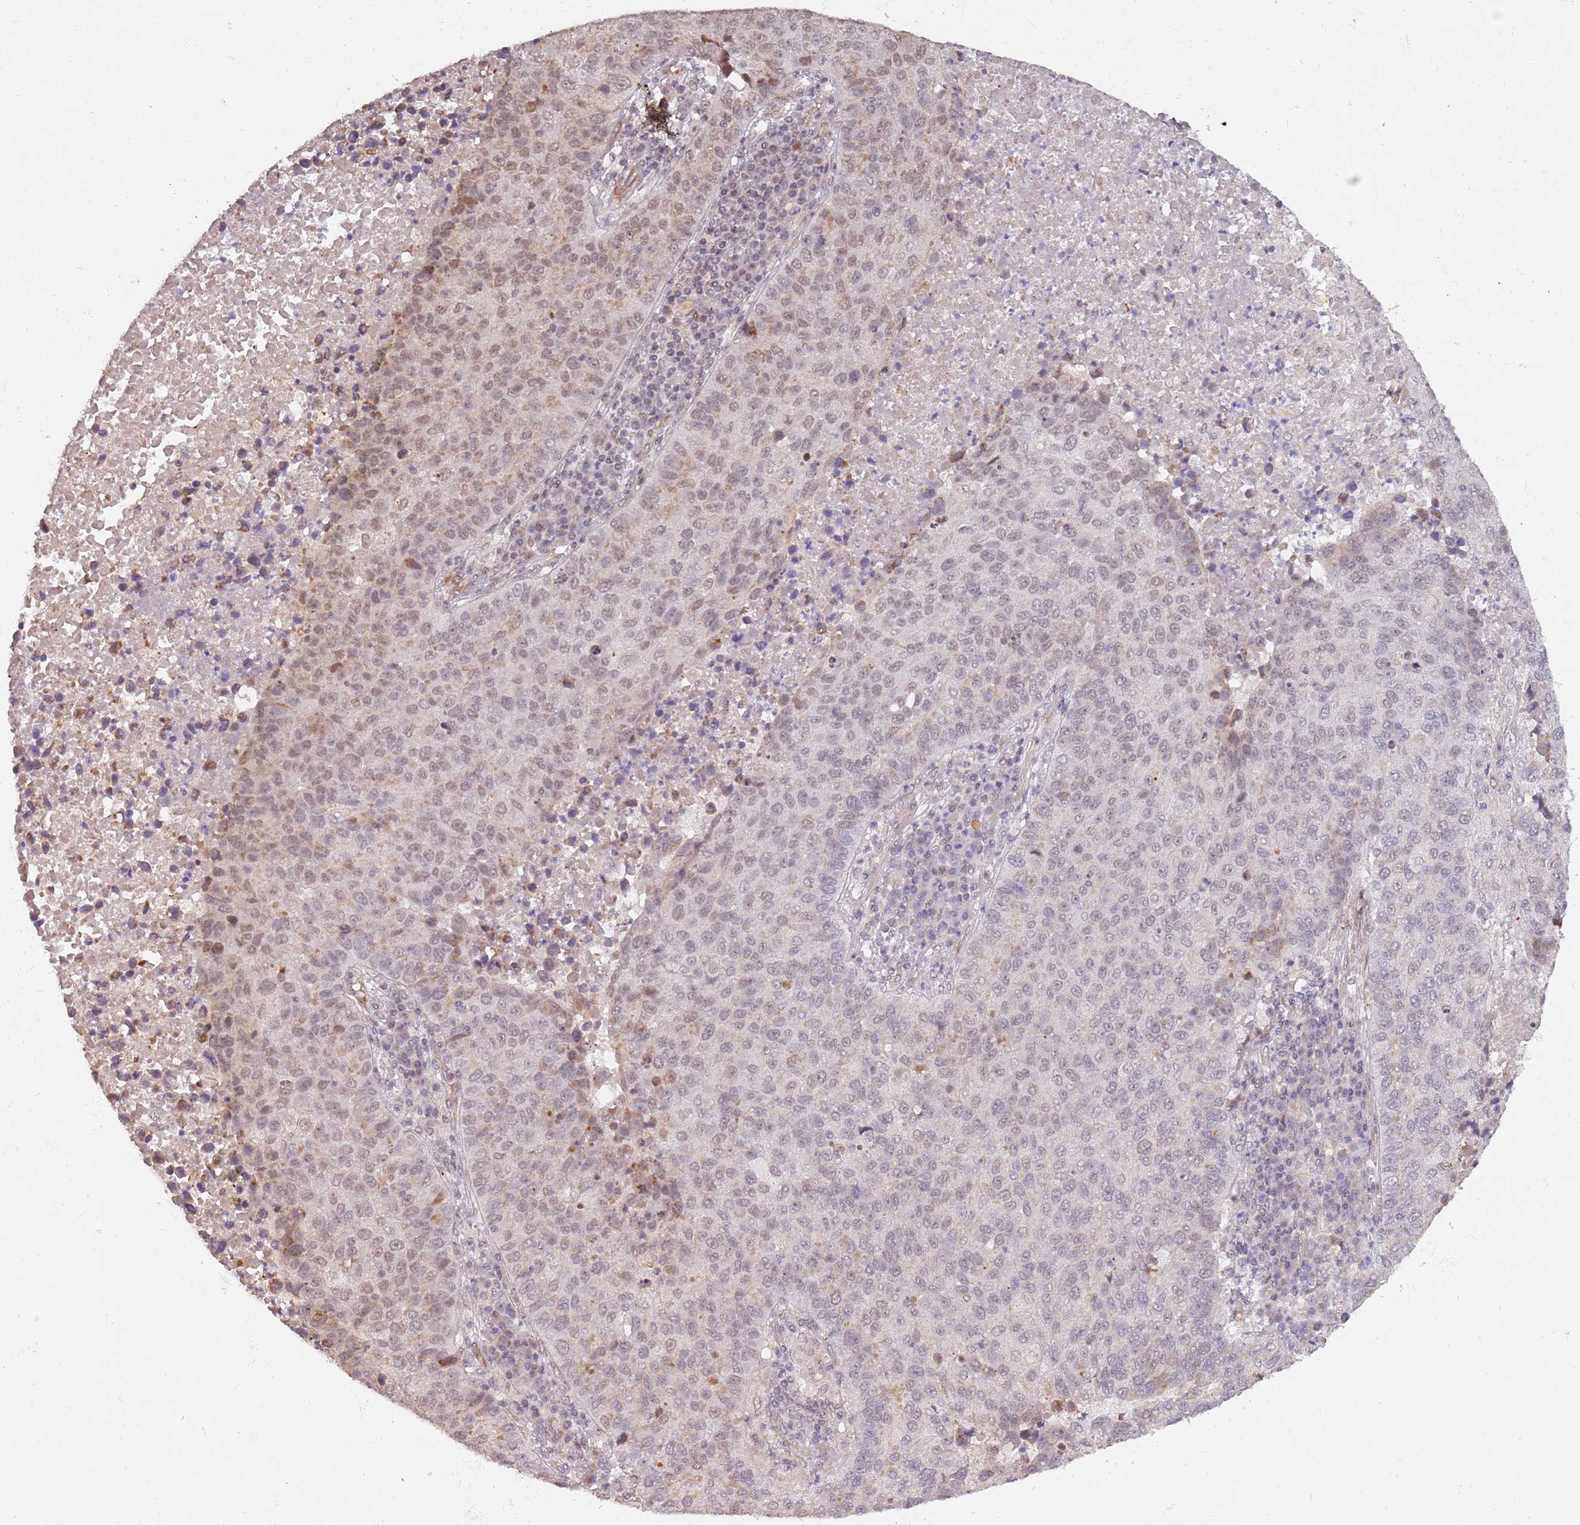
{"staining": {"intensity": "weak", "quantity": "25%-75%", "location": "cytoplasmic/membranous,nuclear"}, "tissue": "lung cancer", "cell_type": "Tumor cells", "image_type": "cancer", "snomed": [{"axis": "morphology", "description": "Squamous cell carcinoma, NOS"}, {"axis": "topography", "description": "Lung"}], "caption": "Immunohistochemistry of human lung squamous cell carcinoma exhibits low levels of weak cytoplasmic/membranous and nuclear positivity in approximately 25%-75% of tumor cells.", "gene": "SUDS3", "patient": {"sex": "male", "age": 73}}